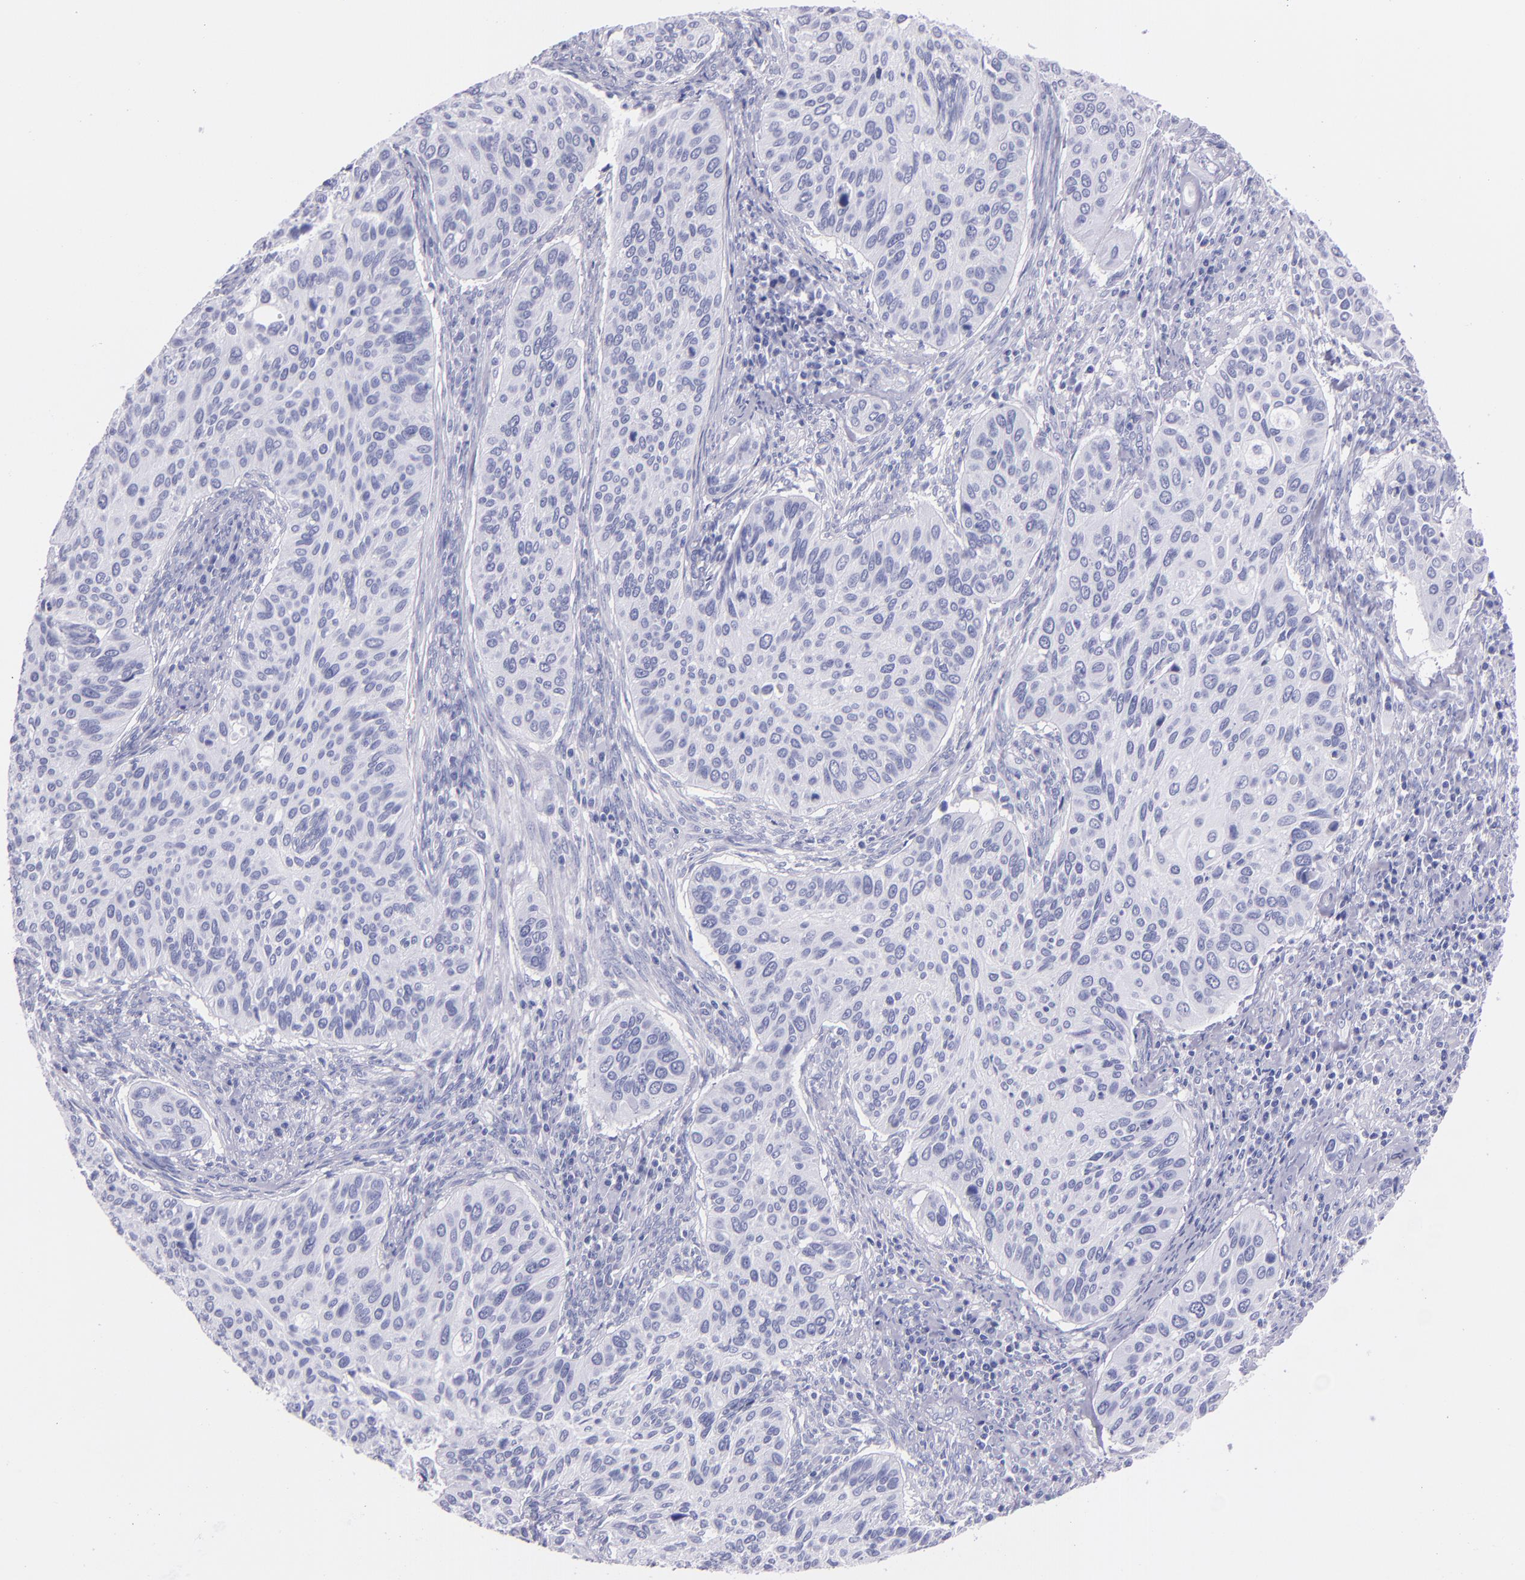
{"staining": {"intensity": "negative", "quantity": "none", "location": "none"}, "tissue": "cervical cancer", "cell_type": "Tumor cells", "image_type": "cancer", "snomed": [{"axis": "morphology", "description": "Adenocarcinoma, NOS"}, {"axis": "topography", "description": "Cervix"}], "caption": "This photomicrograph is of cervical cancer (adenocarcinoma) stained with immunohistochemistry to label a protein in brown with the nuclei are counter-stained blue. There is no staining in tumor cells. Brightfield microscopy of immunohistochemistry (IHC) stained with DAB (3,3'-diaminobenzidine) (brown) and hematoxylin (blue), captured at high magnification.", "gene": "SFTPB", "patient": {"sex": "female", "age": 29}}